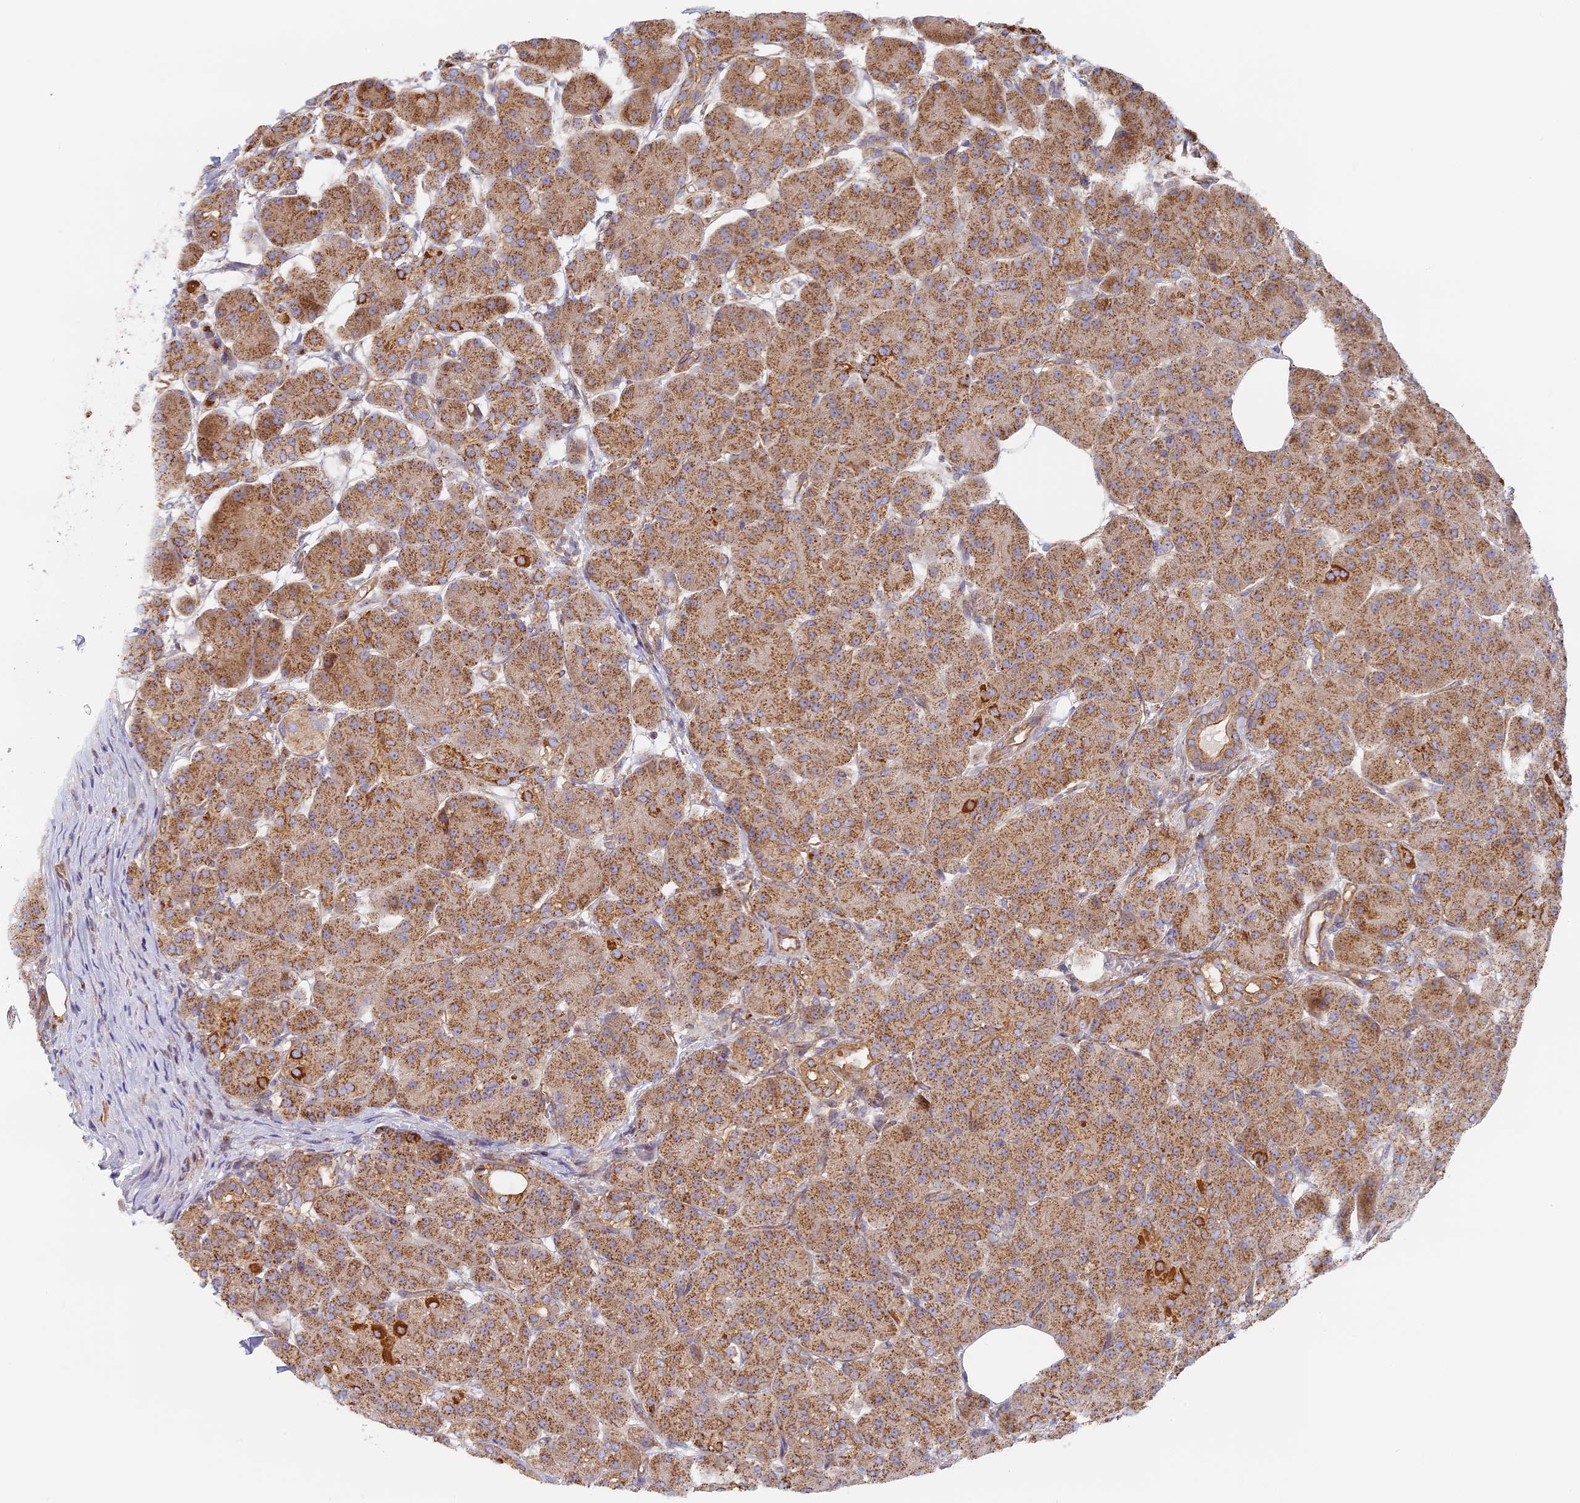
{"staining": {"intensity": "moderate", "quantity": ">75%", "location": "cytoplasmic/membranous"}, "tissue": "pancreas", "cell_type": "Exocrine glandular cells", "image_type": "normal", "snomed": [{"axis": "morphology", "description": "Normal tissue, NOS"}, {"axis": "topography", "description": "Pancreas"}], "caption": "Pancreas stained for a protein (brown) reveals moderate cytoplasmic/membranous positive positivity in about >75% of exocrine glandular cells.", "gene": "DDA1", "patient": {"sex": "male", "age": 63}}